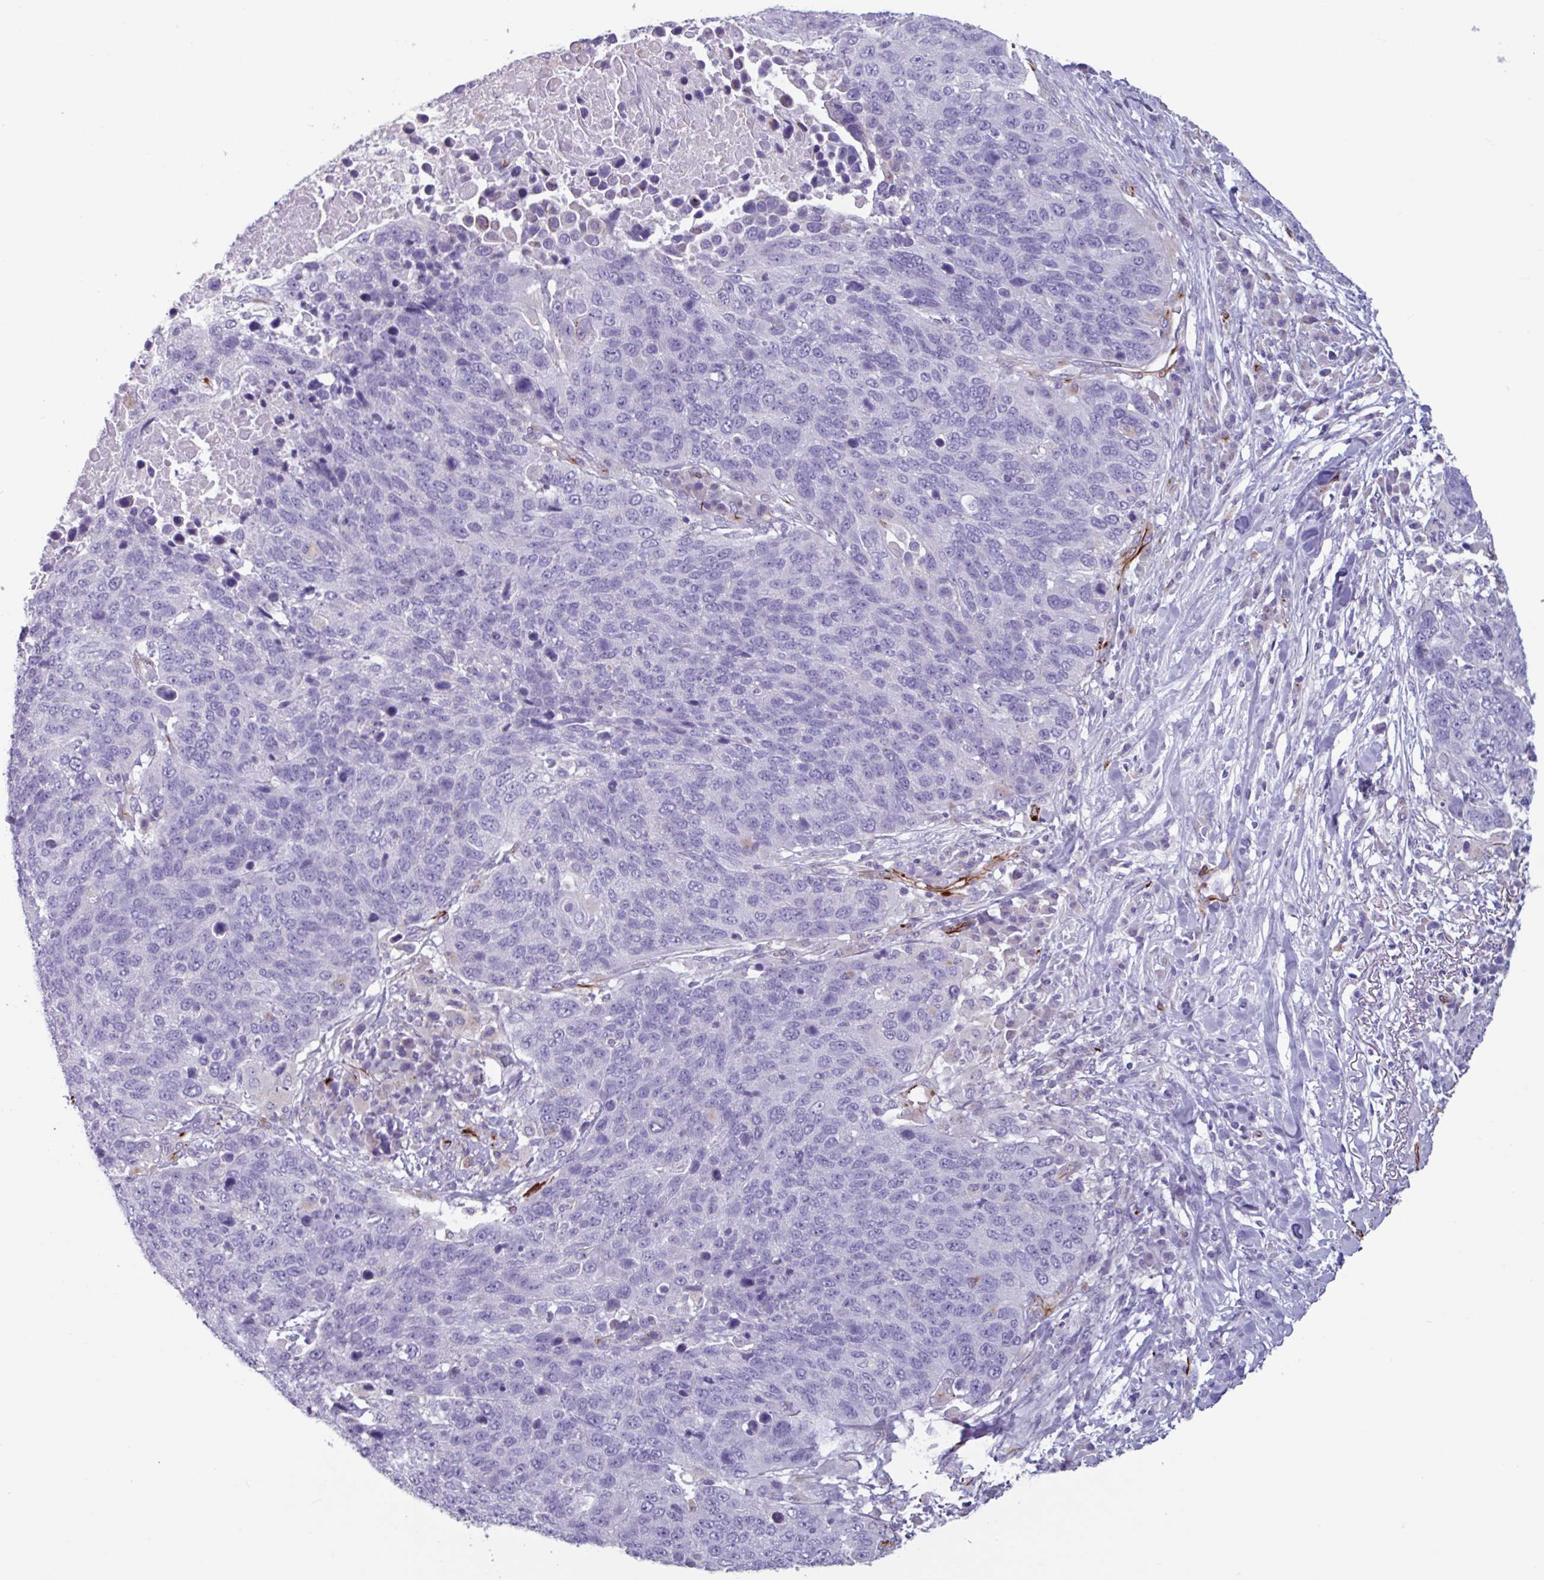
{"staining": {"intensity": "negative", "quantity": "none", "location": "none"}, "tissue": "lung cancer", "cell_type": "Tumor cells", "image_type": "cancer", "snomed": [{"axis": "morphology", "description": "Normal tissue, NOS"}, {"axis": "morphology", "description": "Squamous cell carcinoma, NOS"}, {"axis": "topography", "description": "Lymph node"}, {"axis": "topography", "description": "Lung"}], "caption": "Tumor cells show no significant positivity in lung cancer (squamous cell carcinoma). (Immunohistochemistry, brightfield microscopy, high magnification).", "gene": "BTD", "patient": {"sex": "male", "age": 66}}